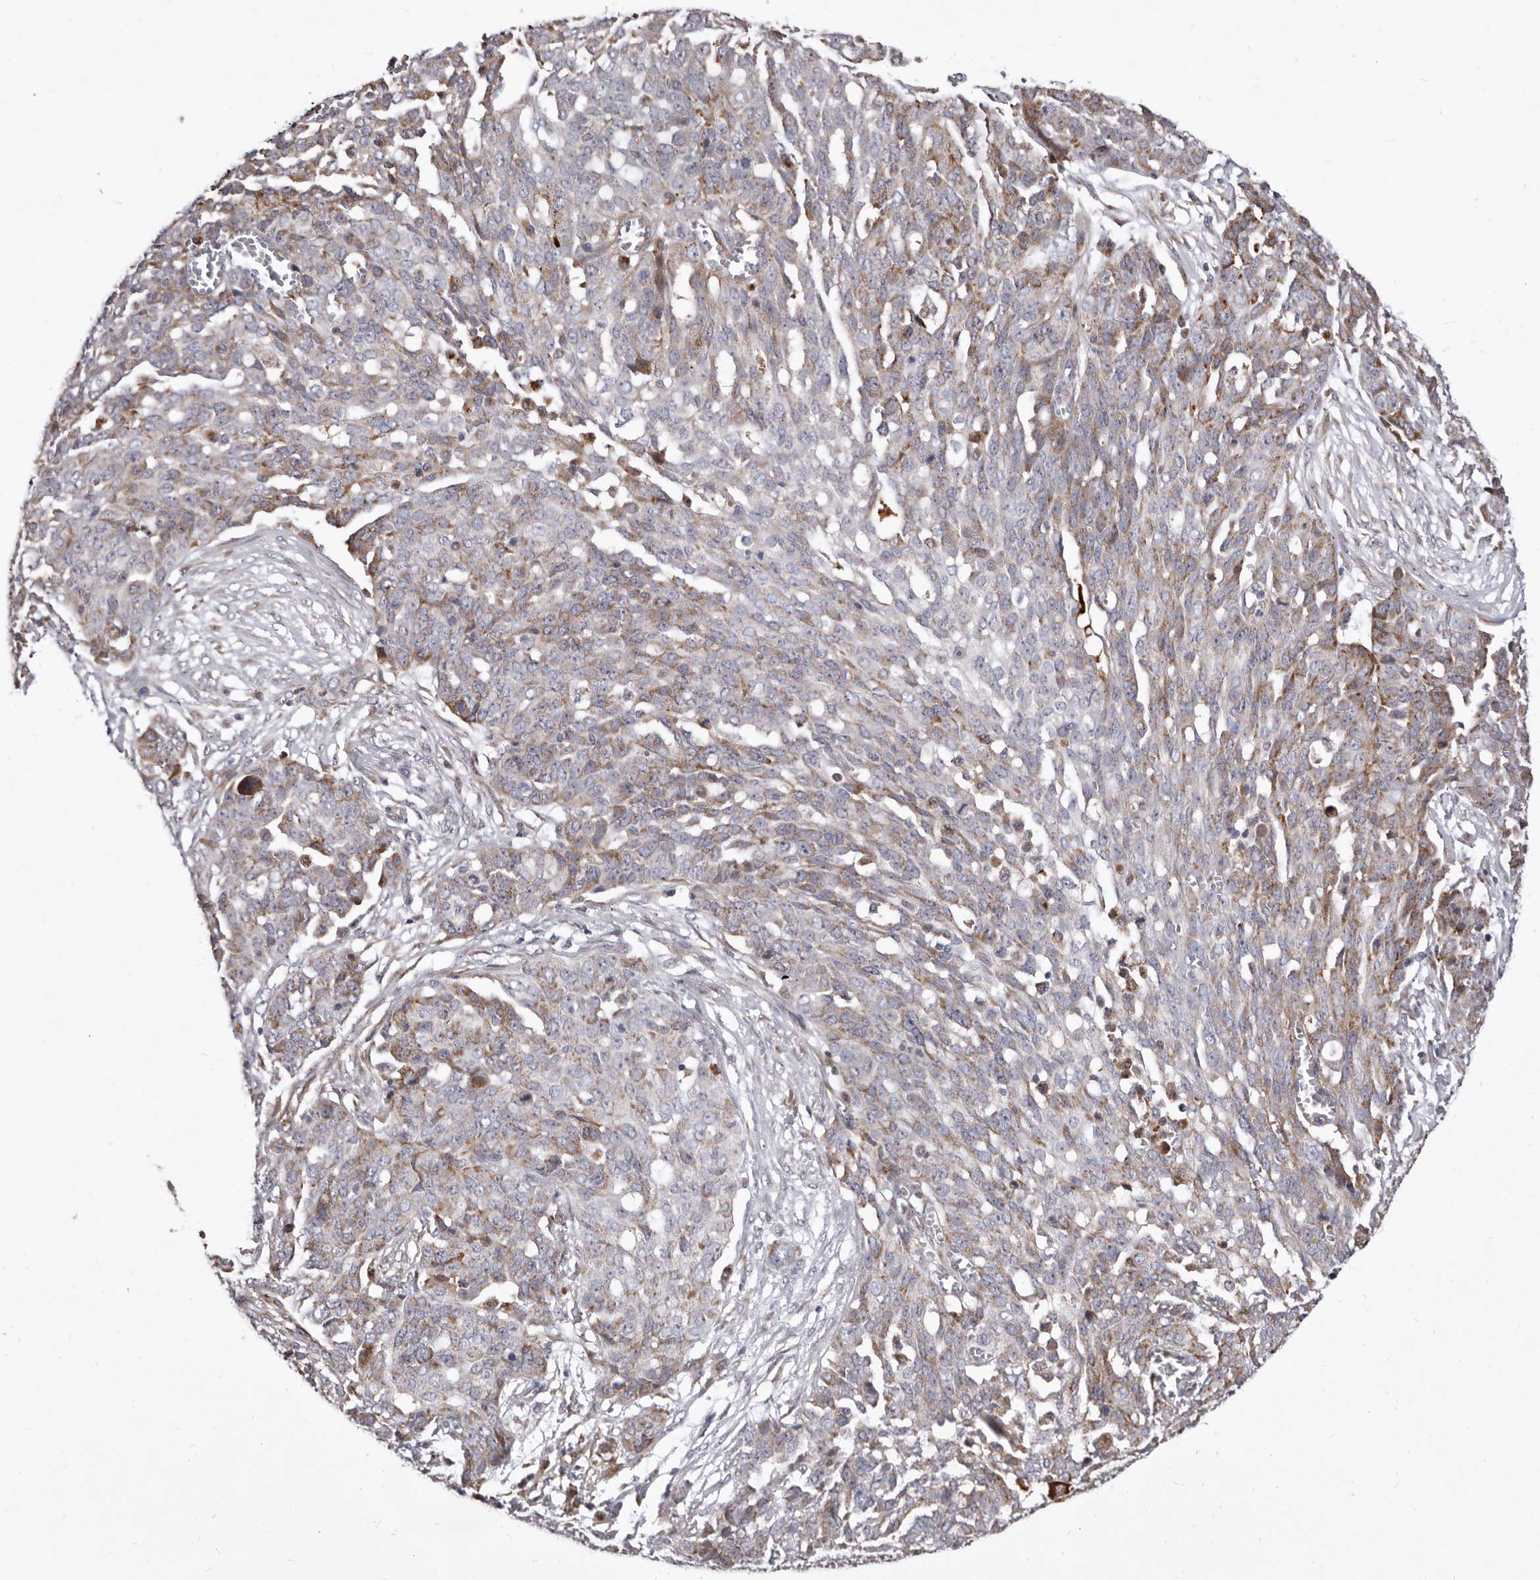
{"staining": {"intensity": "moderate", "quantity": "25%-75%", "location": "cytoplasmic/membranous"}, "tissue": "ovarian cancer", "cell_type": "Tumor cells", "image_type": "cancer", "snomed": [{"axis": "morphology", "description": "Cystadenocarcinoma, serous, NOS"}, {"axis": "topography", "description": "Soft tissue"}, {"axis": "topography", "description": "Ovary"}], "caption": "Immunohistochemistry image of human ovarian cancer (serous cystadenocarcinoma) stained for a protein (brown), which demonstrates medium levels of moderate cytoplasmic/membranous staining in approximately 25%-75% of tumor cells.", "gene": "NUBPL", "patient": {"sex": "female", "age": 57}}